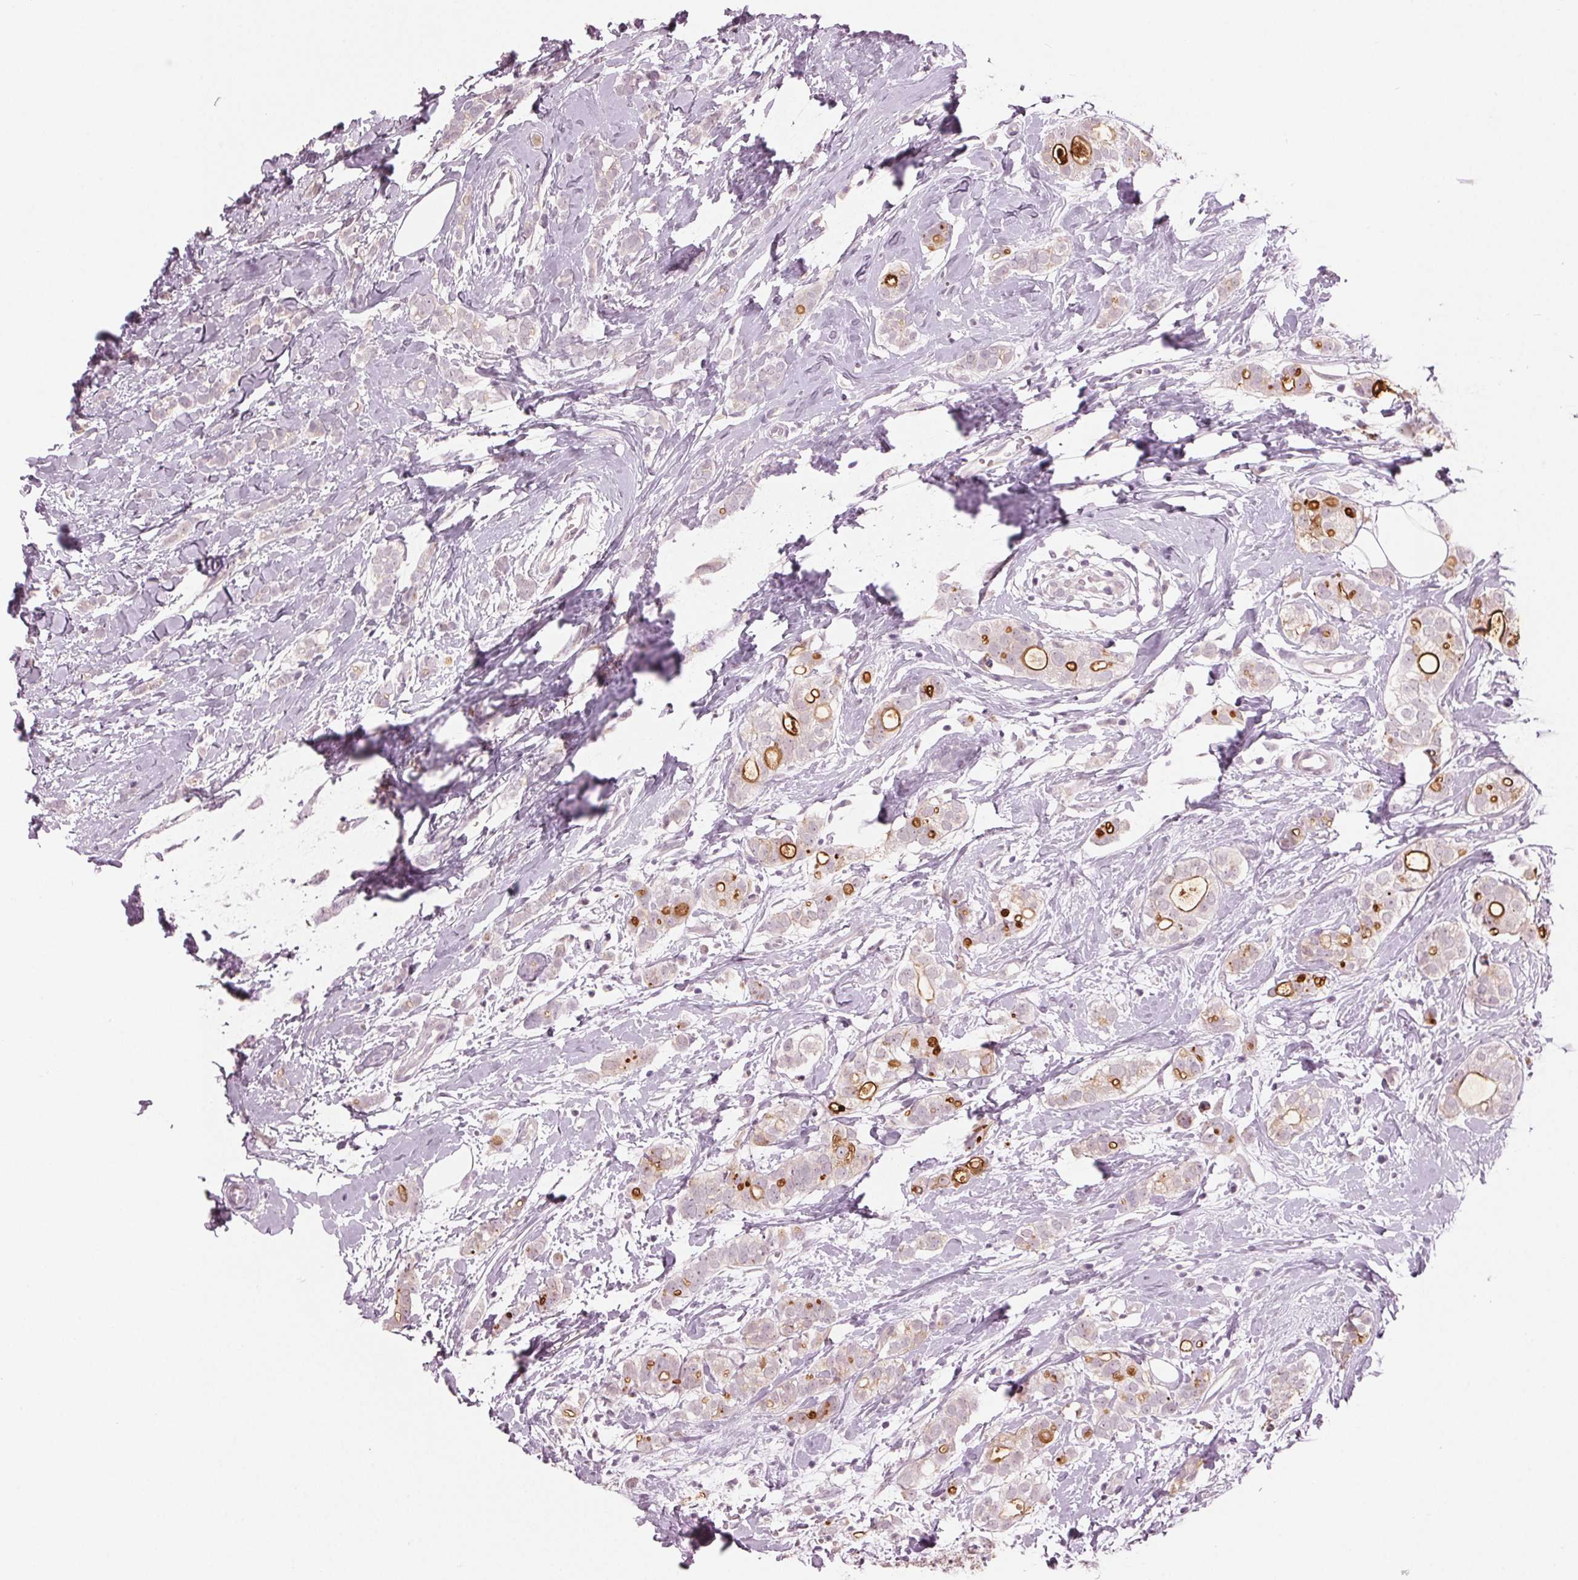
{"staining": {"intensity": "strong", "quantity": "<25%", "location": "cytoplasmic/membranous"}, "tissue": "breast cancer", "cell_type": "Tumor cells", "image_type": "cancer", "snomed": [{"axis": "morphology", "description": "Duct carcinoma"}, {"axis": "topography", "description": "Breast"}], "caption": "Approximately <25% of tumor cells in breast invasive ductal carcinoma show strong cytoplasmic/membranous protein expression as visualized by brown immunohistochemical staining.", "gene": "PRAP1", "patient": {"sex": "female", "age": 40}}